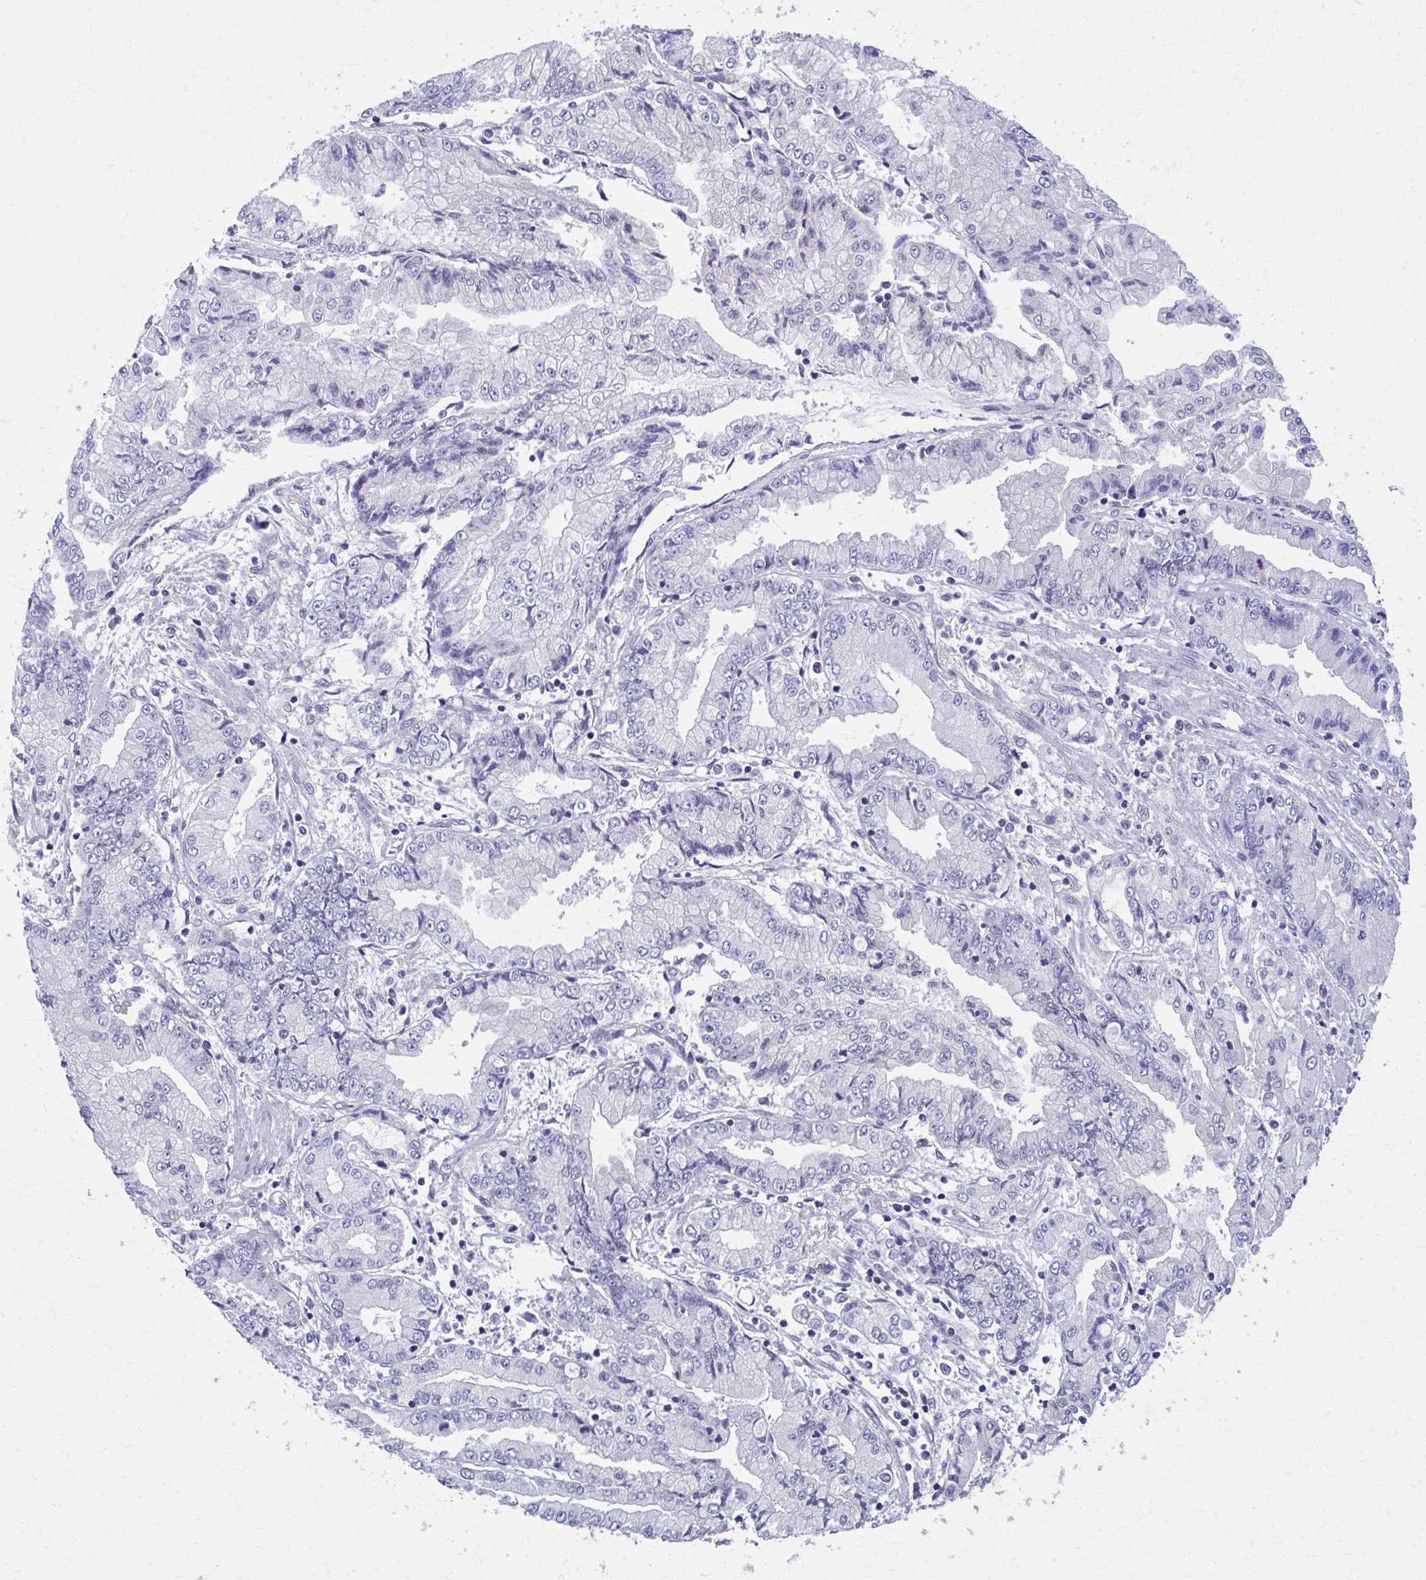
{"staining": {"intensity": "negative", "quantity": "none", "location": "none"}, "tissue": "stomach cancer", "cell_type": "Tumor cells", "image_type": "cancer", "snomed": [{"axis": "morphology", "description": "Adenocarcinoma, NOS"}, {"axis": "topography", "description": "Stomach, upper"}], "caption": "Human adenocarcinoma (stomach) stained for a protein using immunohistochemistry (IHC) demonstrates no positivity in tumor cells.", "gene": "SPATS2L", "patient": {"sex": "female", "age": 74}}